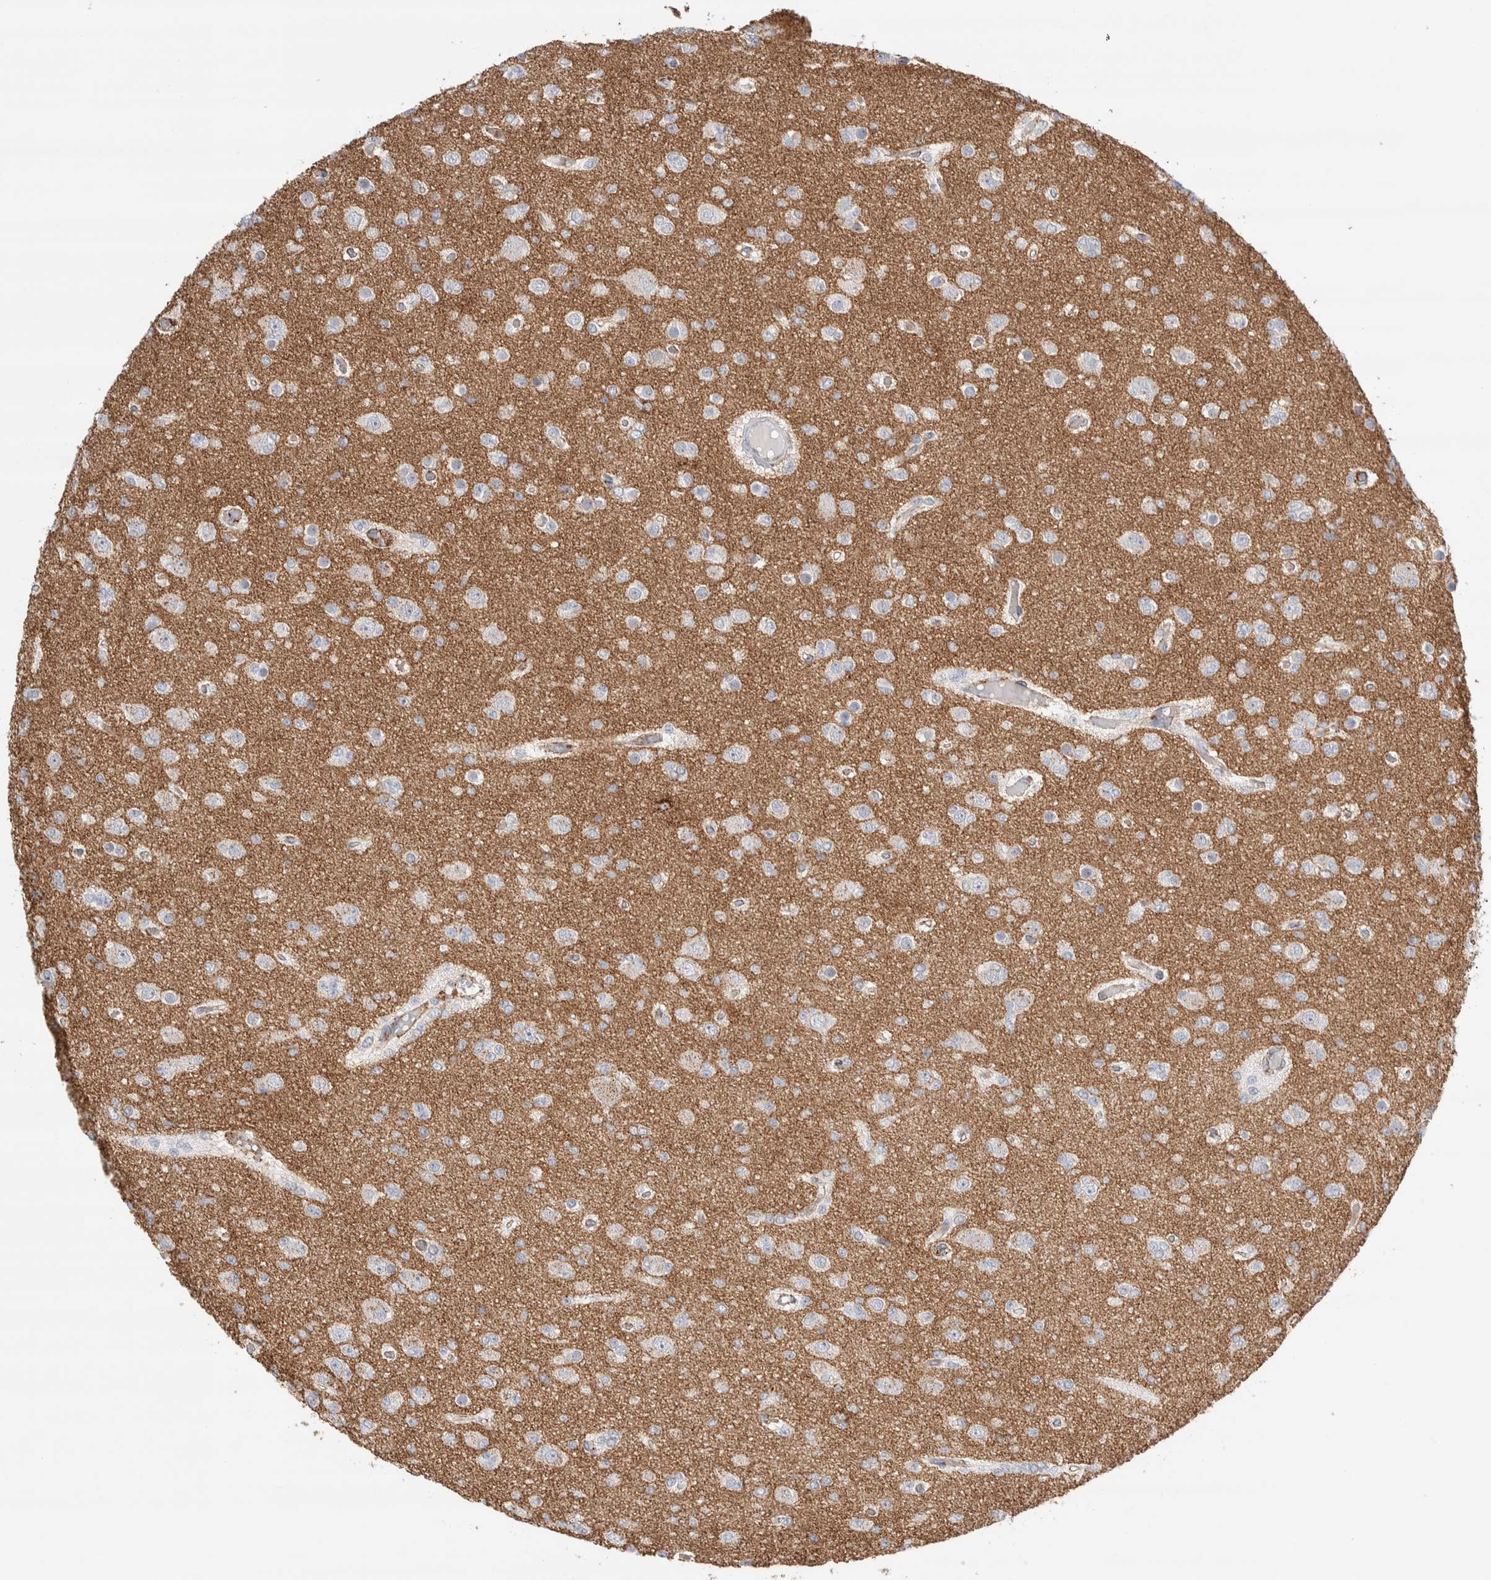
{"staining": {"intensity": "negative", "quantity": "none", "location": "none"}, "tissue": "glioma", "cell_type": "Tumor cells", "image_type": "cancer", "snomed": [{"axis": "morphology", "description": "Glioma, malignant, Low grade"}, {"axis": "topography", "description": "Brain"}], "caption": "Immunohistochemistry of glioma displays no staining in tumor cells. (DAB (3,3'-diaminobenzidine) IHC, high magnification).", "gene": "SEPTIN4", "patient": {"sex": "female", "age": 22}}